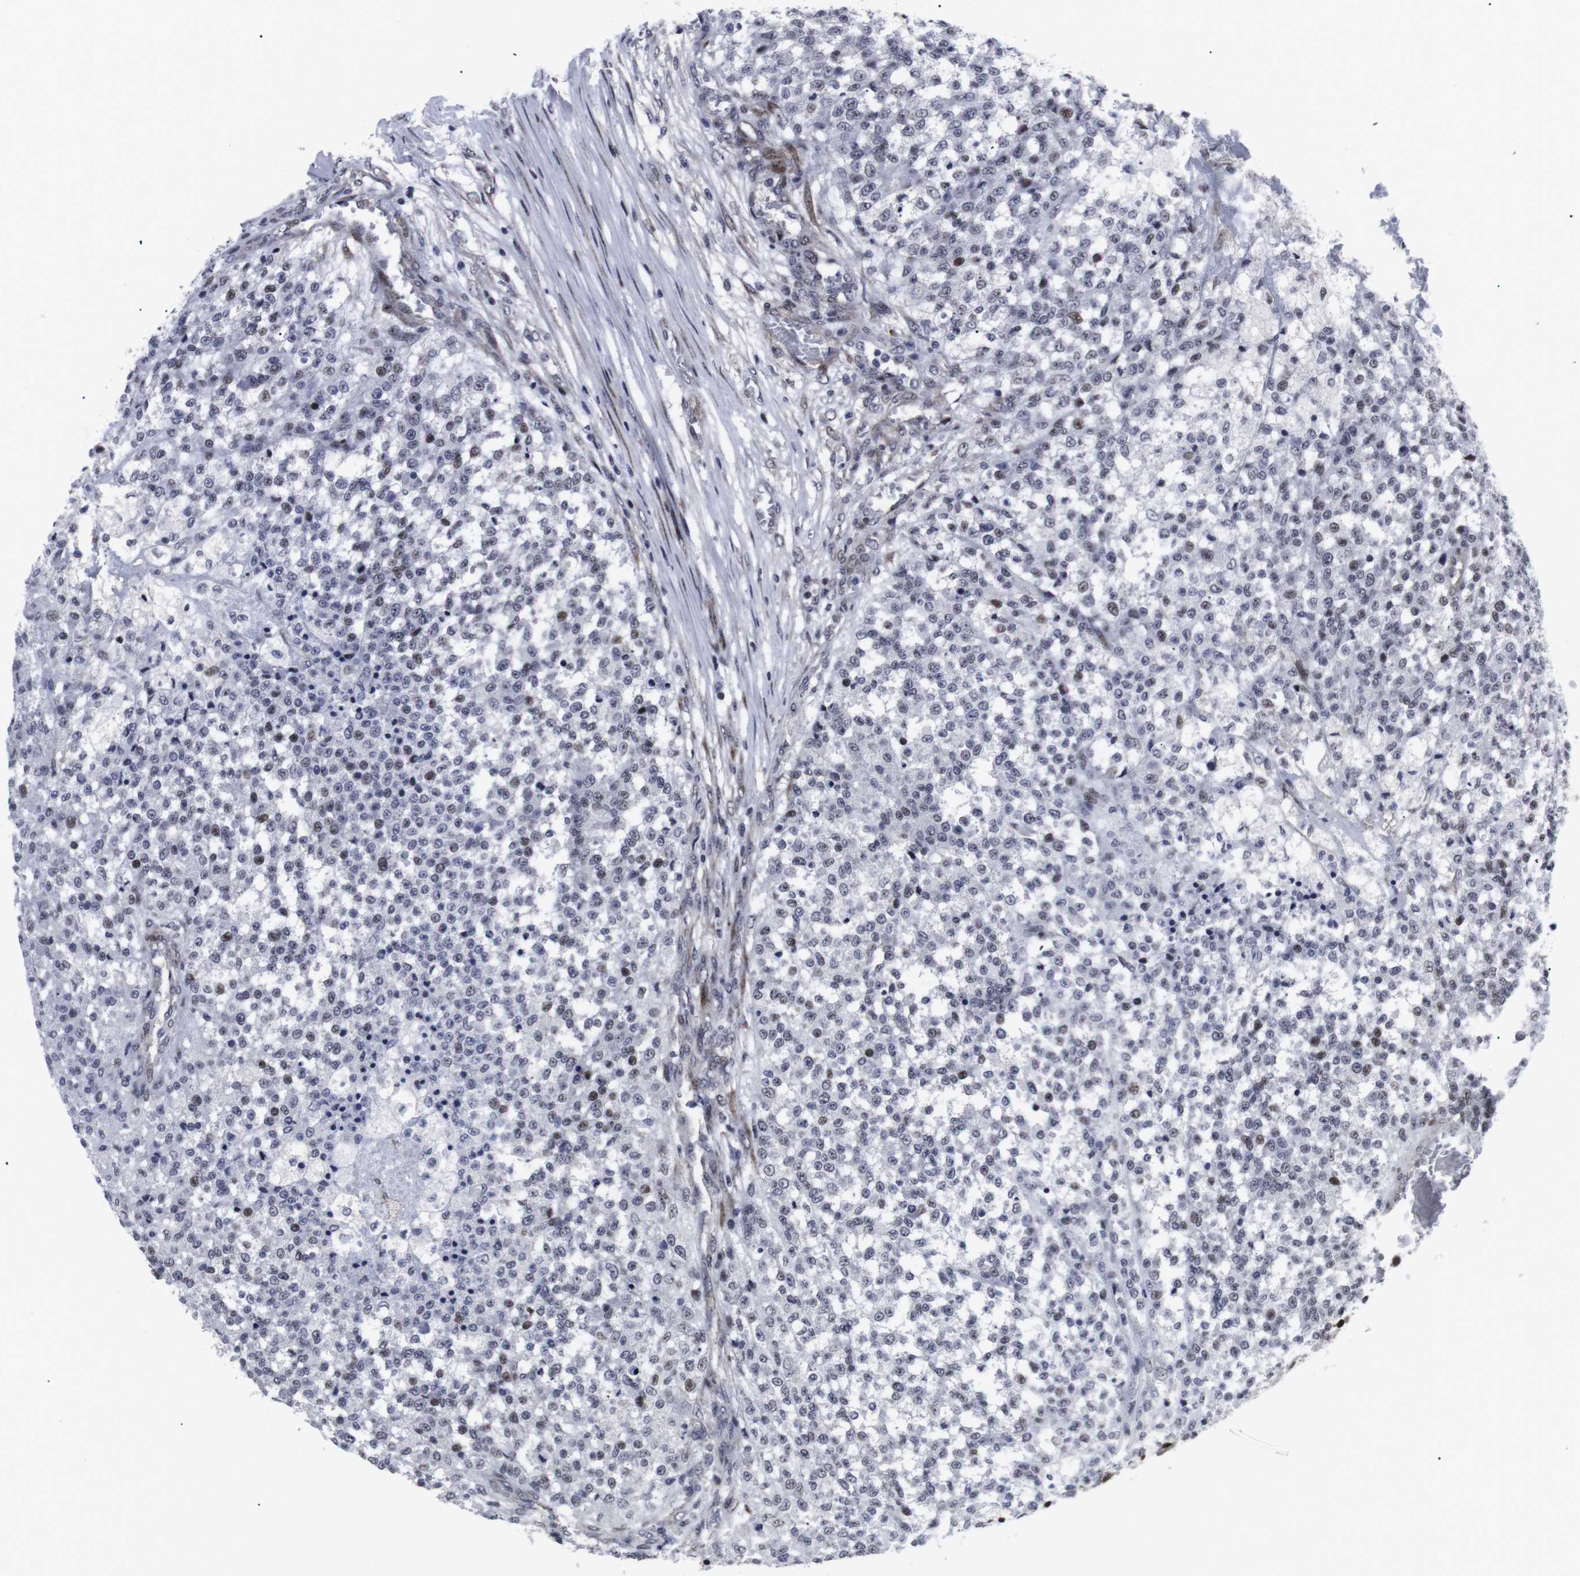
{"staining": {"intensity": "moderate", "quantity": "<25%", "location": "nuclear"}, "tissue": "testis cancer", "cell_type": "Tumor cells", "image_type": "cancer", "snomed": [{"axis": "morphology", "description": "Seminoma, NOS"}, {"axis": "topography", "description": "Testis"}], "caption": "Immunohistochemical staining of human testis seminoma demonstrates low levels of moderate nuclear positivity in approximately <25% of tumor cells.", "gene": "MLH1", "patient": {"sex": "male", "age": 59}}